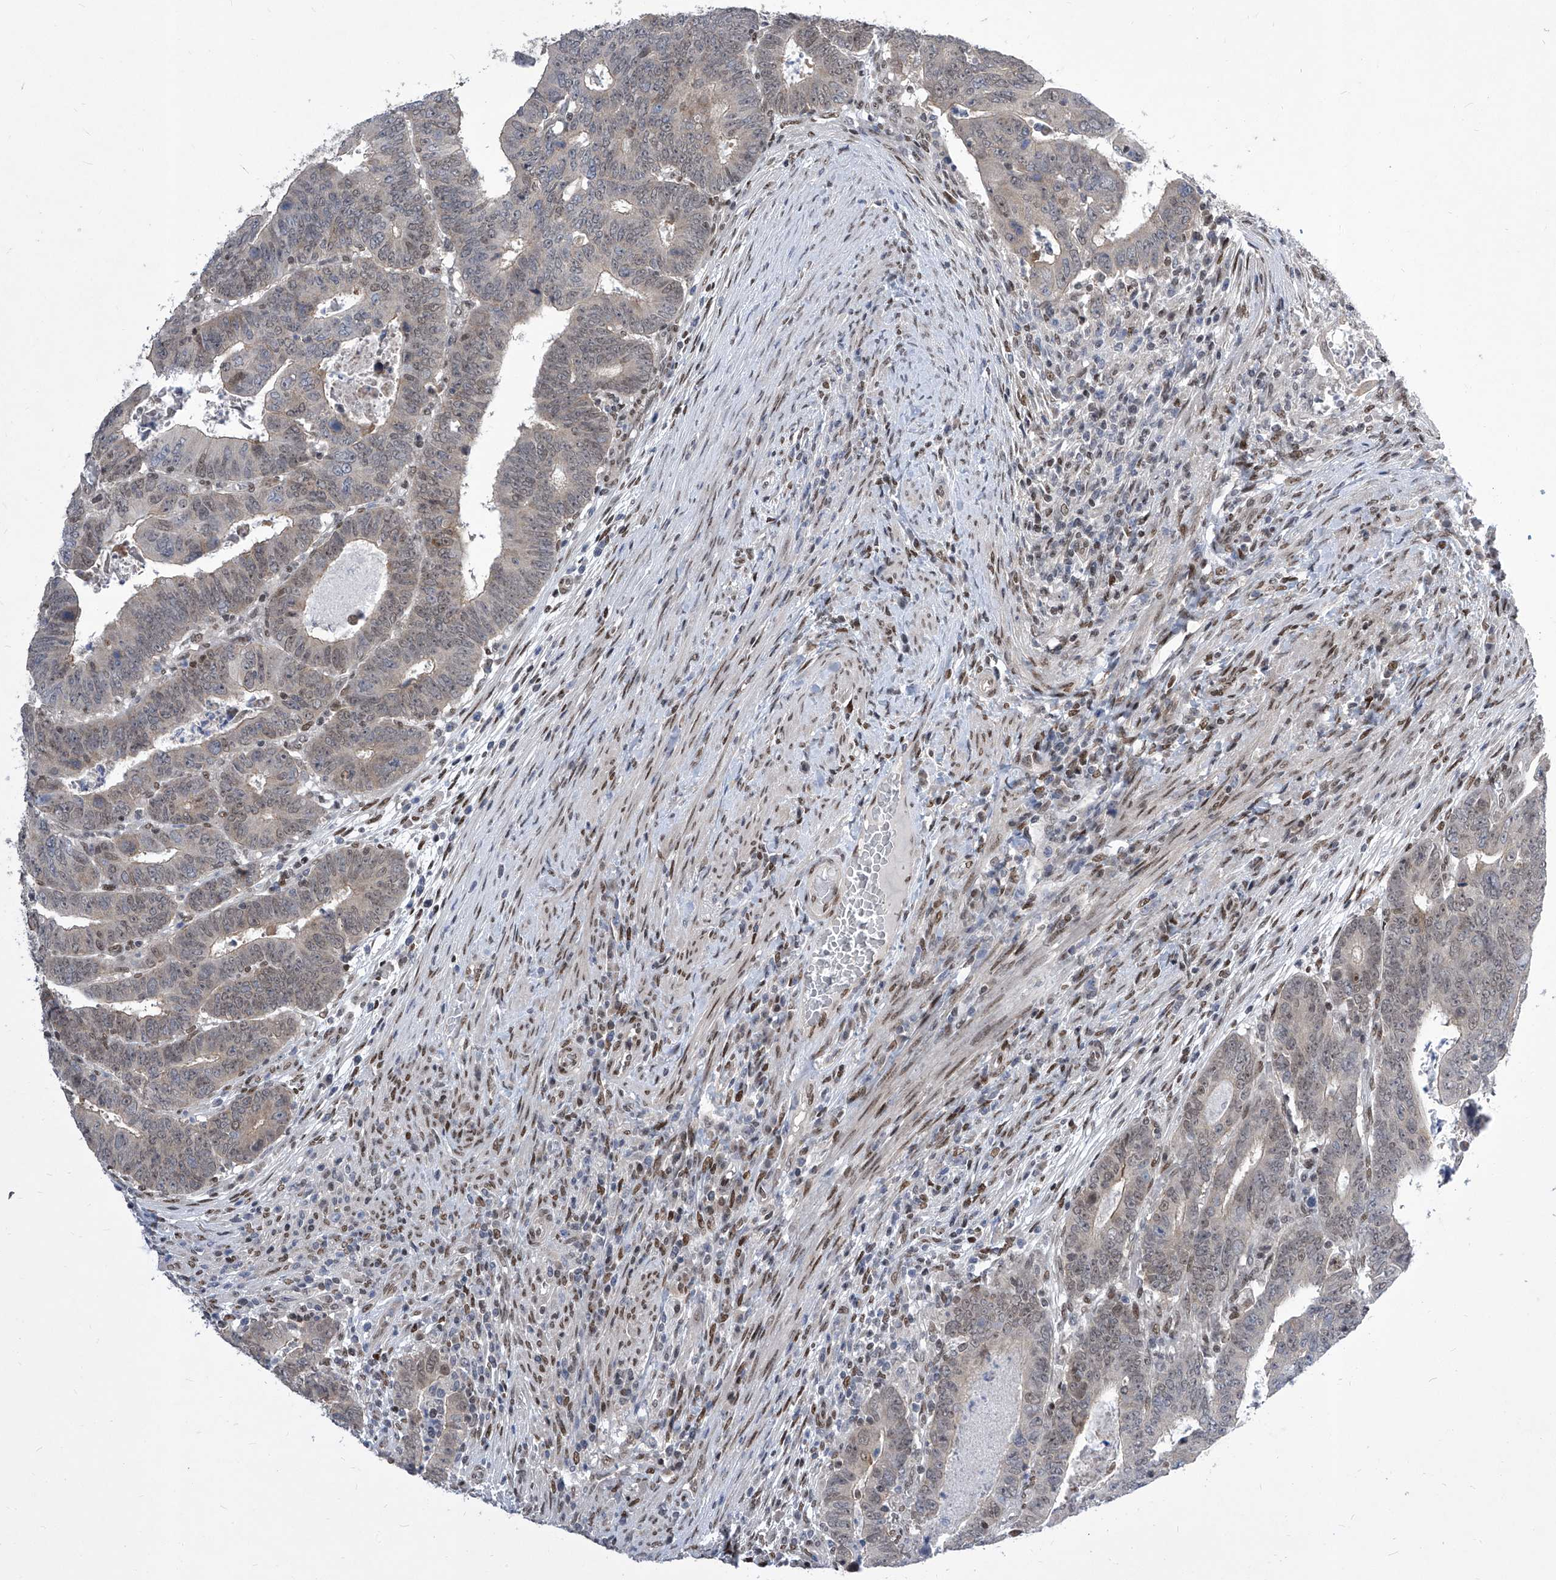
{"staining": {"intensity": "weak", "quantity": "<25%", "location": "nuclear"}, "tissue": "colorectal cancer", "cell_type": "Tumor cells", "image_type": "cancer", "snomed": [{"axis": "morphology", "description": "Normal tissue, NOS"}, {"axis": "morphology", "description": "Adenocarcinoma, NOS"}, {"axis": "topography", "description": "Rectum"}], "caption": "Micrograph shows no significant protein expression in tumor cells of colorectal adenocarcinoma.", "gene": "CETN2", "patient": {"sex": "female", "age": 65}}